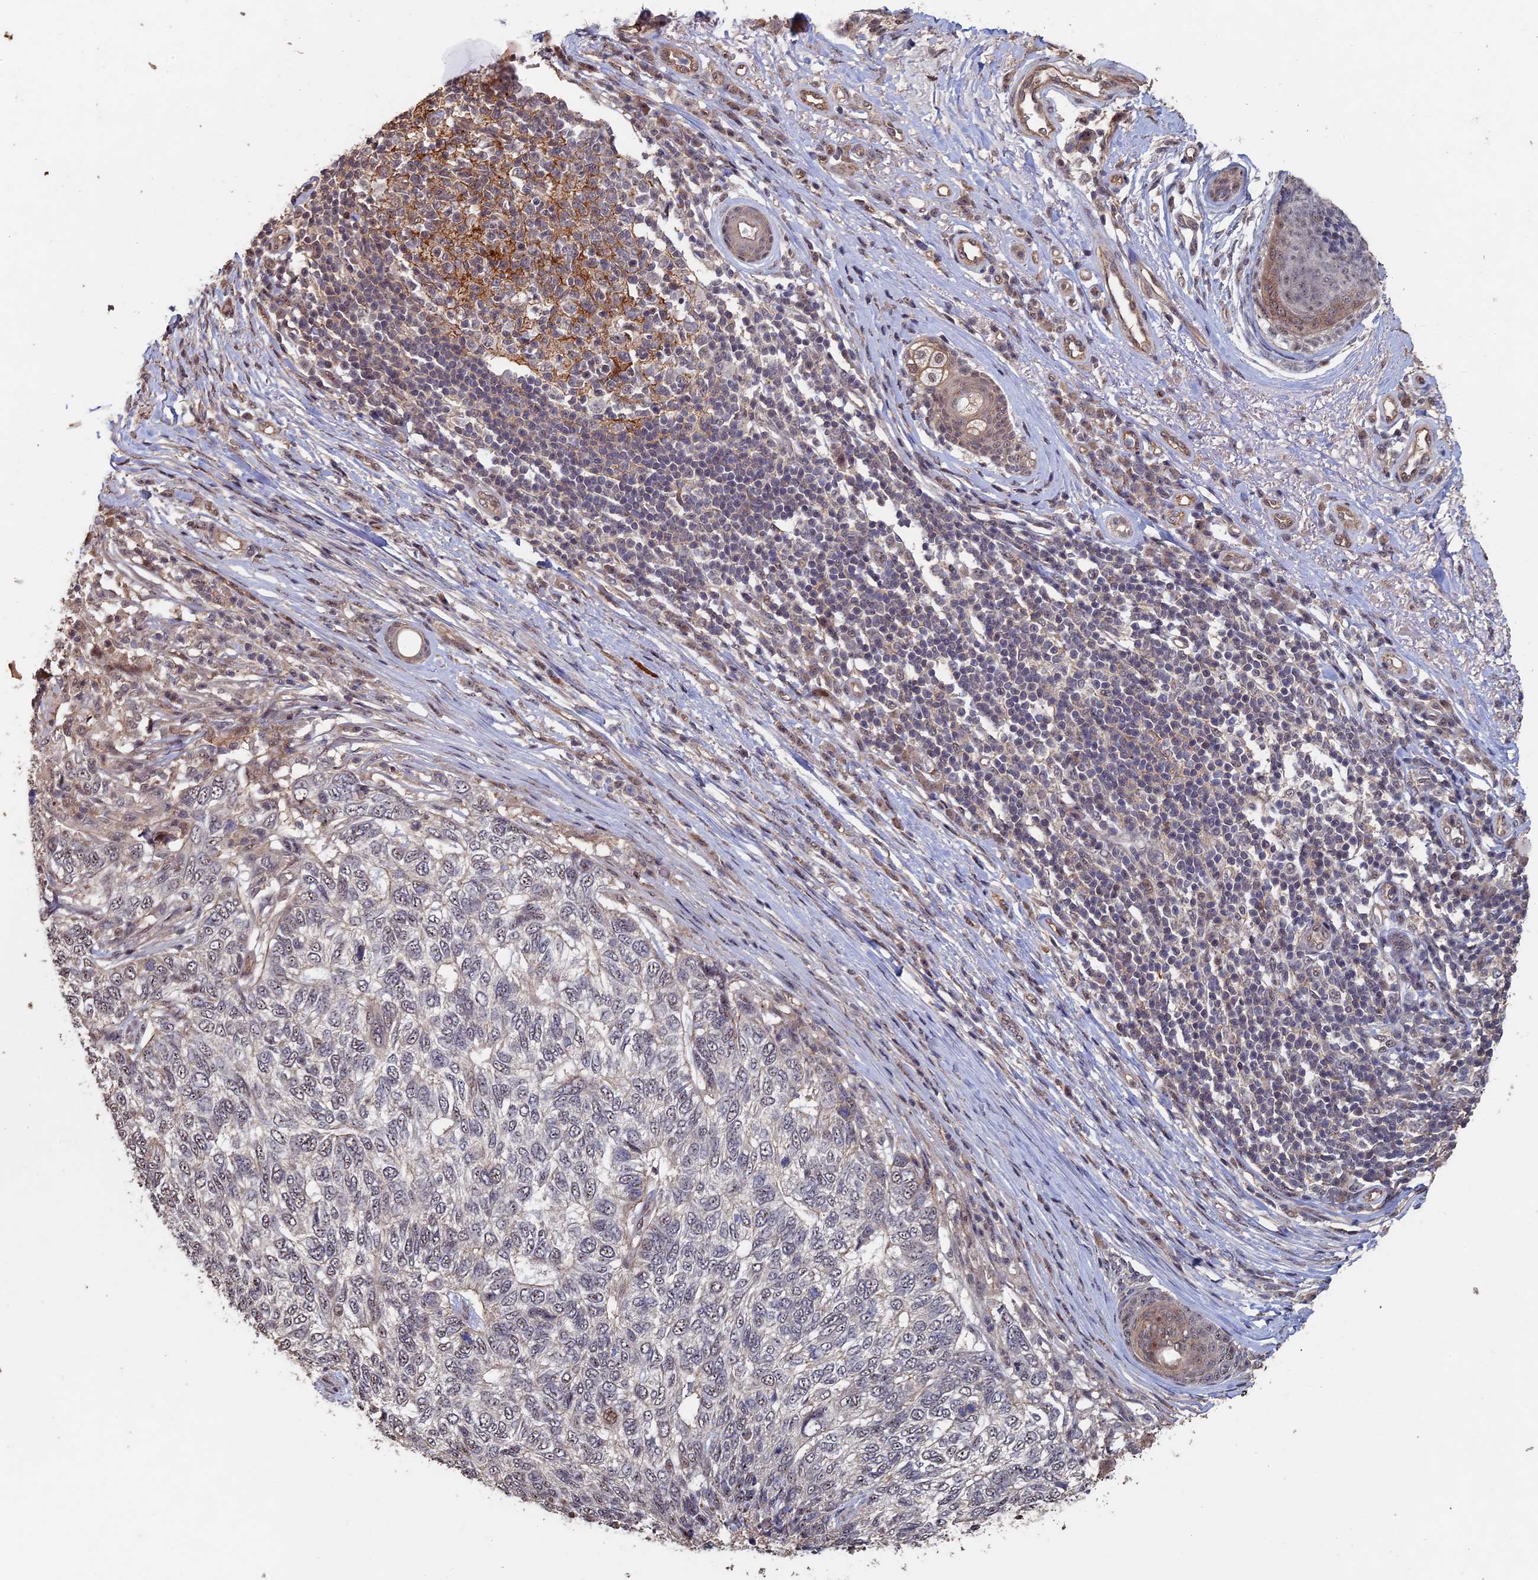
{"staining": {"intensity": "negative", "quantity": "none", "location": "none"}, "tissue": "skin cancer", "cell_type": "Tumor cells", "image_type": "cancer", "snomed": [{"axis": "morphology", "description": "Basal cell carcinoma"}, {"axis": "topography", "description": "Skin"}], "caption": "Immunohistochemistry (IHC) micrograph of human skin cancer (basal cell carcinoma) stained for a protein (brown), which demonstrates no expression in tumor cells.", "gene": "KIAA1328", "patient": {"sex": "female", "age": 65}}